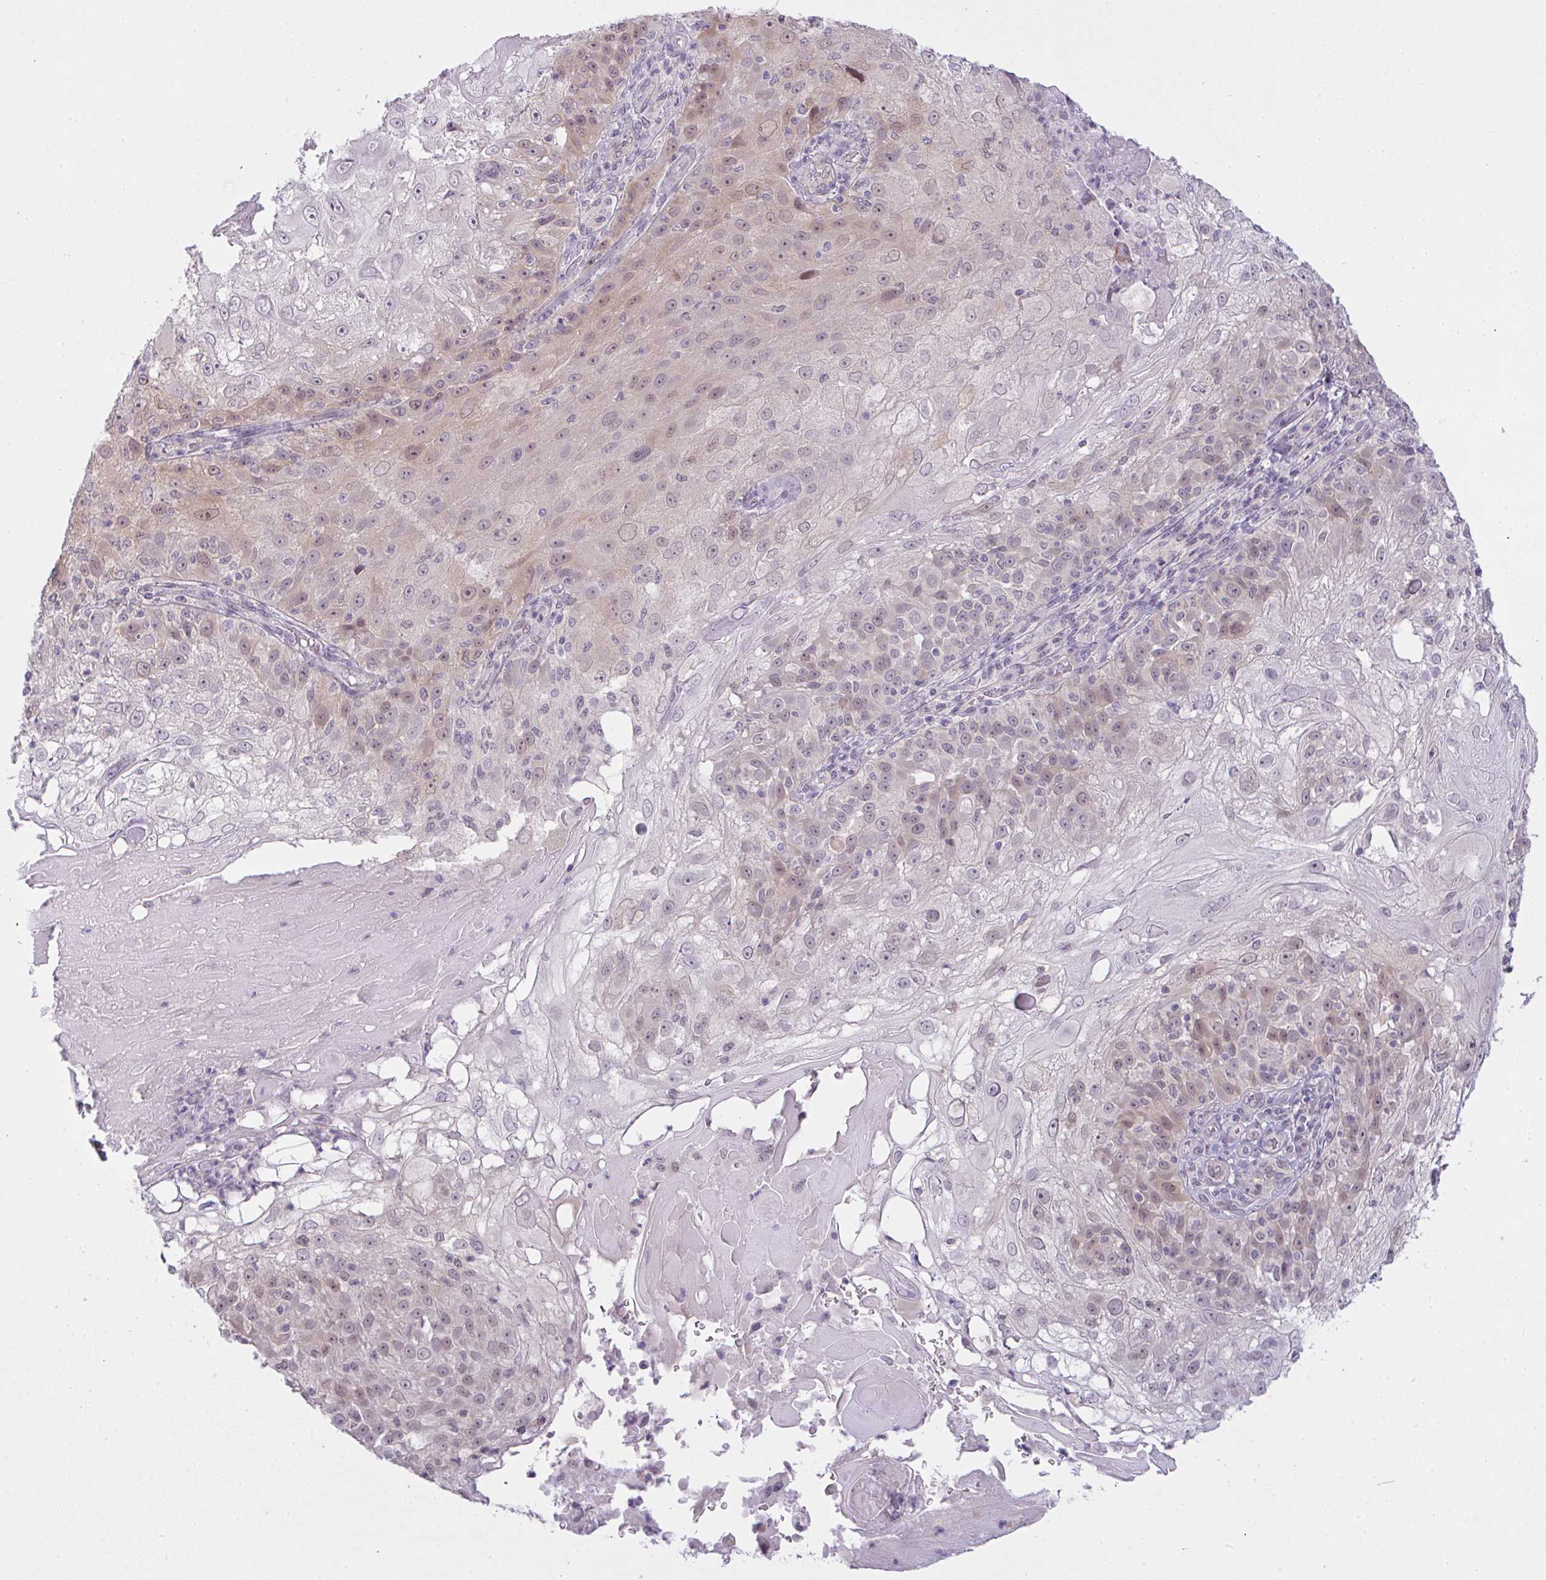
{"staining": {"intensity": "weak", "quantity": "<25%", "location": "cytoplasmic/membranous,nuclear"}, "tissue": "skin cancer", "cell_type": "Tumor cells", "image_type": "cancer", "snomed": [{"axis": "morphology", "description": "Normal tissue, NOS"}, {"axis": "morphology", "description": "Squamous cell carcinoma, NOS"}, {"axis": "topography", "description": "Skin"}], "caption": "Photomicrograph shows no significant protein staining in tumor cells of skin squamous cell carcinoma.", "gene": "CSE1L", "patient": {"sex": "female", "age": 83}}